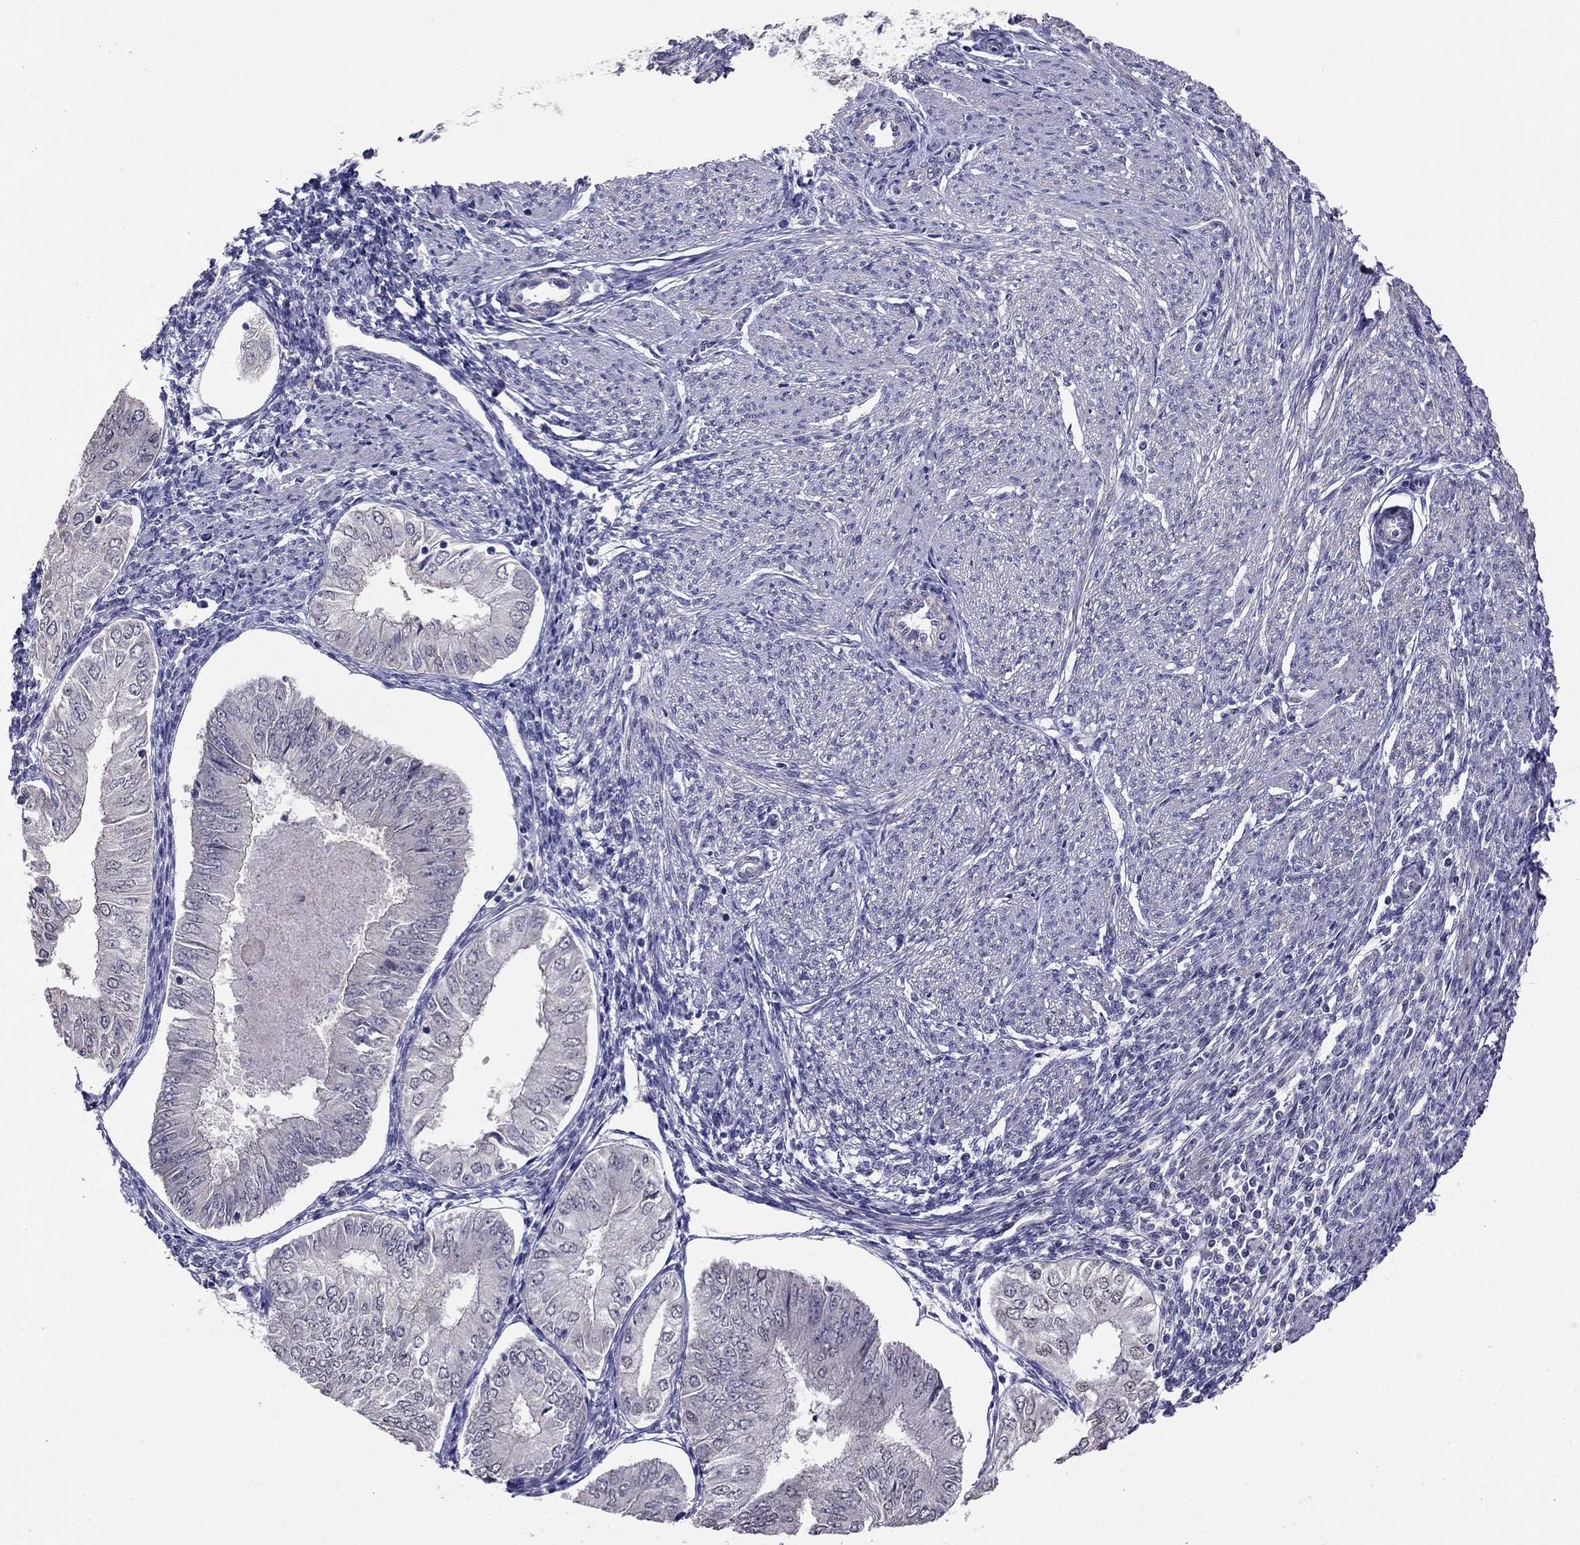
{"staining": {"intensity": "negative", "quantity": "none", "location": "none"}, "tissue": "endometrial cancer", "cell_type": "Tumor cells", "image_type": "cancer", "snomed": [{"axis": "morphology", "description": "Adenocarcinoma, NOS"}, {"axis": "topography", "description": "Endometrium"}], "caption": "This is a photomicrograph of immunohistochemistry staining of endometrial cancer (adenocarcinoma), which shows no expression in tumor cells.", "gene": "LRRC39", "patient": {"sex": "female", "age": 53}}